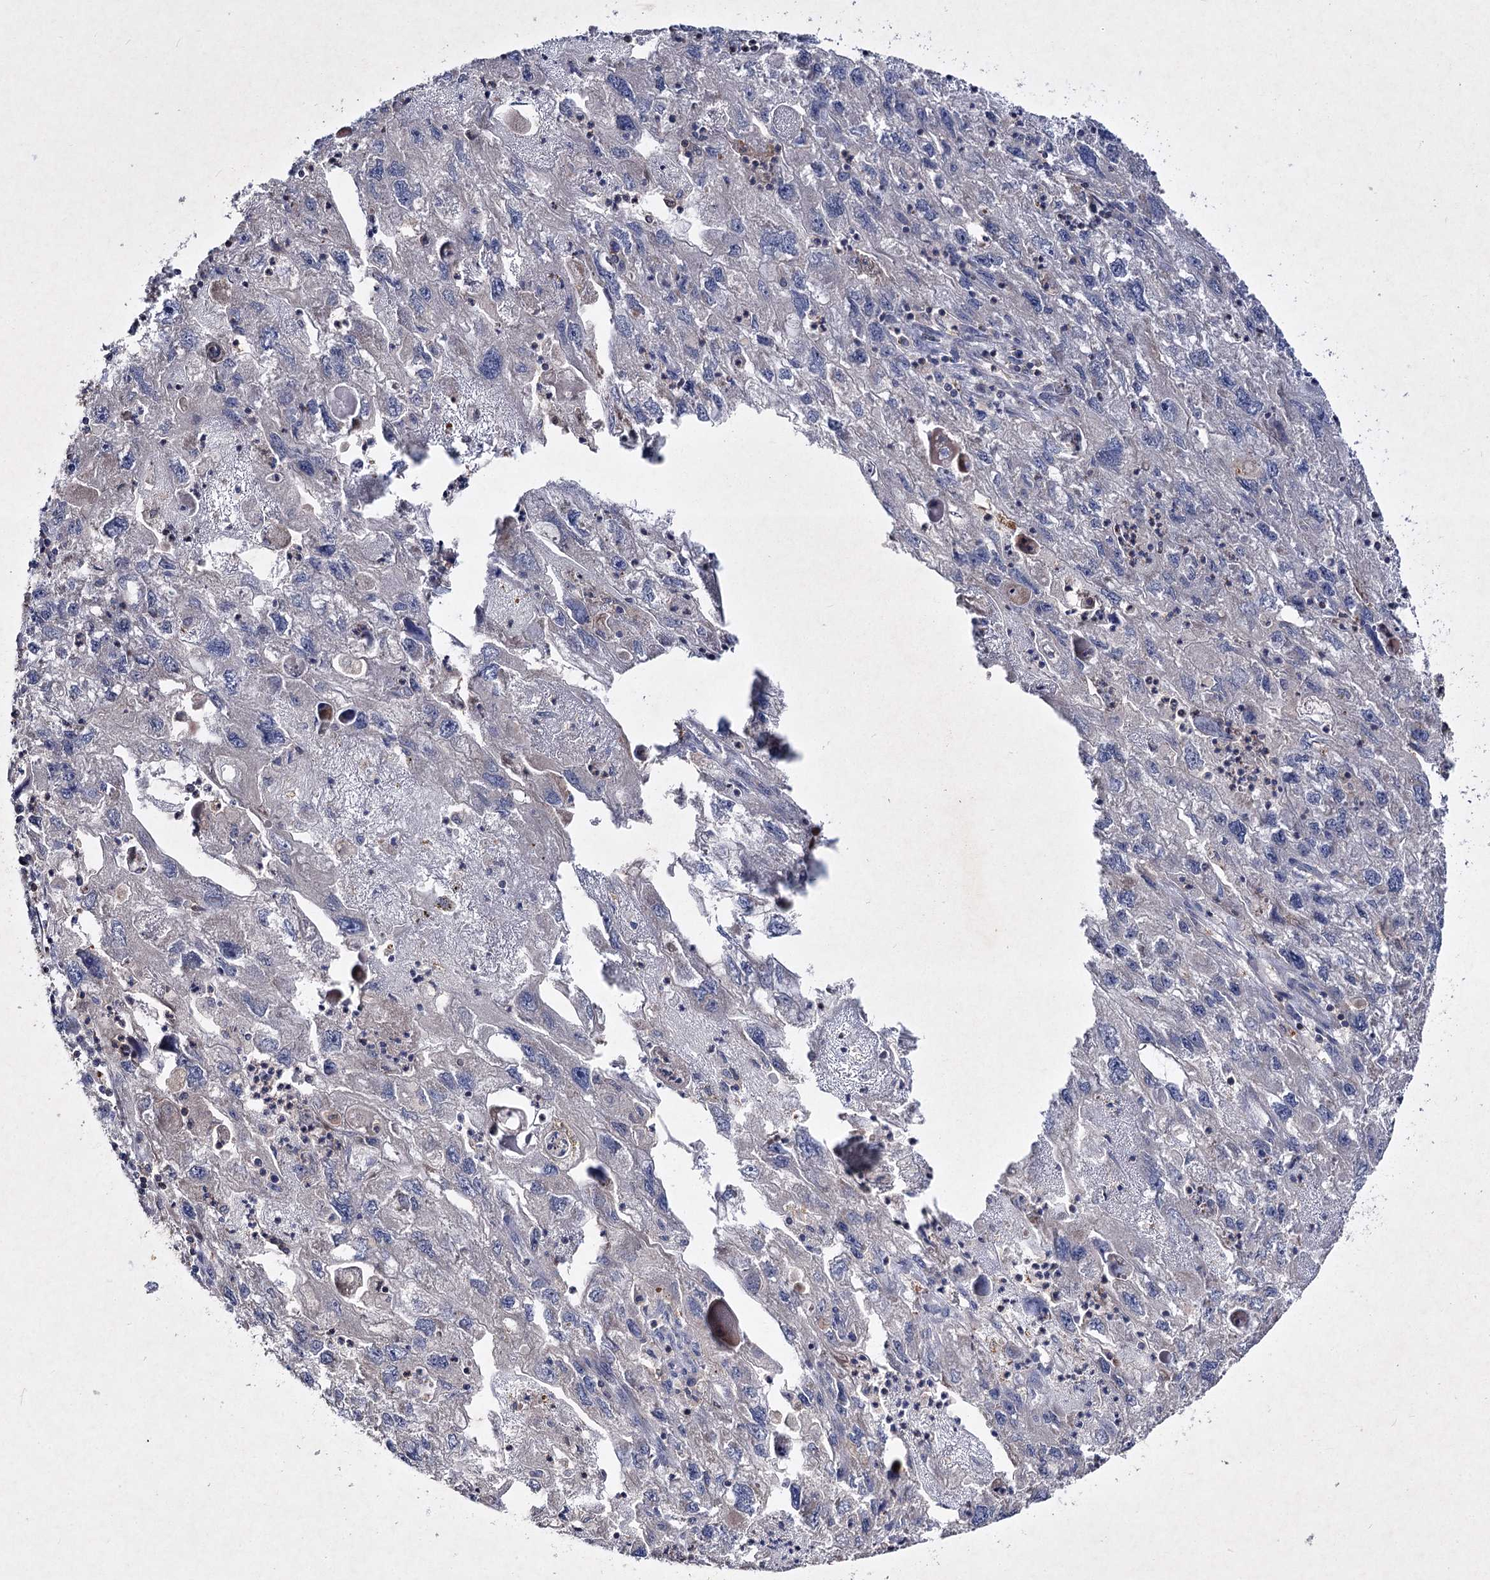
{"staining": {"intensity": "weak", "quantity": "<25%", "location": "cytoplasmic/membranous"}, "tissue": "endometrial cancer", "cell_type": "Tumor cells", "image_type": "cancer", "snomed": [{"axis": "morphology", "description": "Adenocarcinoma, NOS"}, {"axis": "topography", "description": "Endometrium"}], "caption": "An IHC image of adenocarcinoma (endometrial) is shown. There is no staining in tumor cells of adenocarcinoma (endometrial). Nuclei are stained in blue.", "gene": "CIB2", "patient": {"sex": "female", "age": 49}}